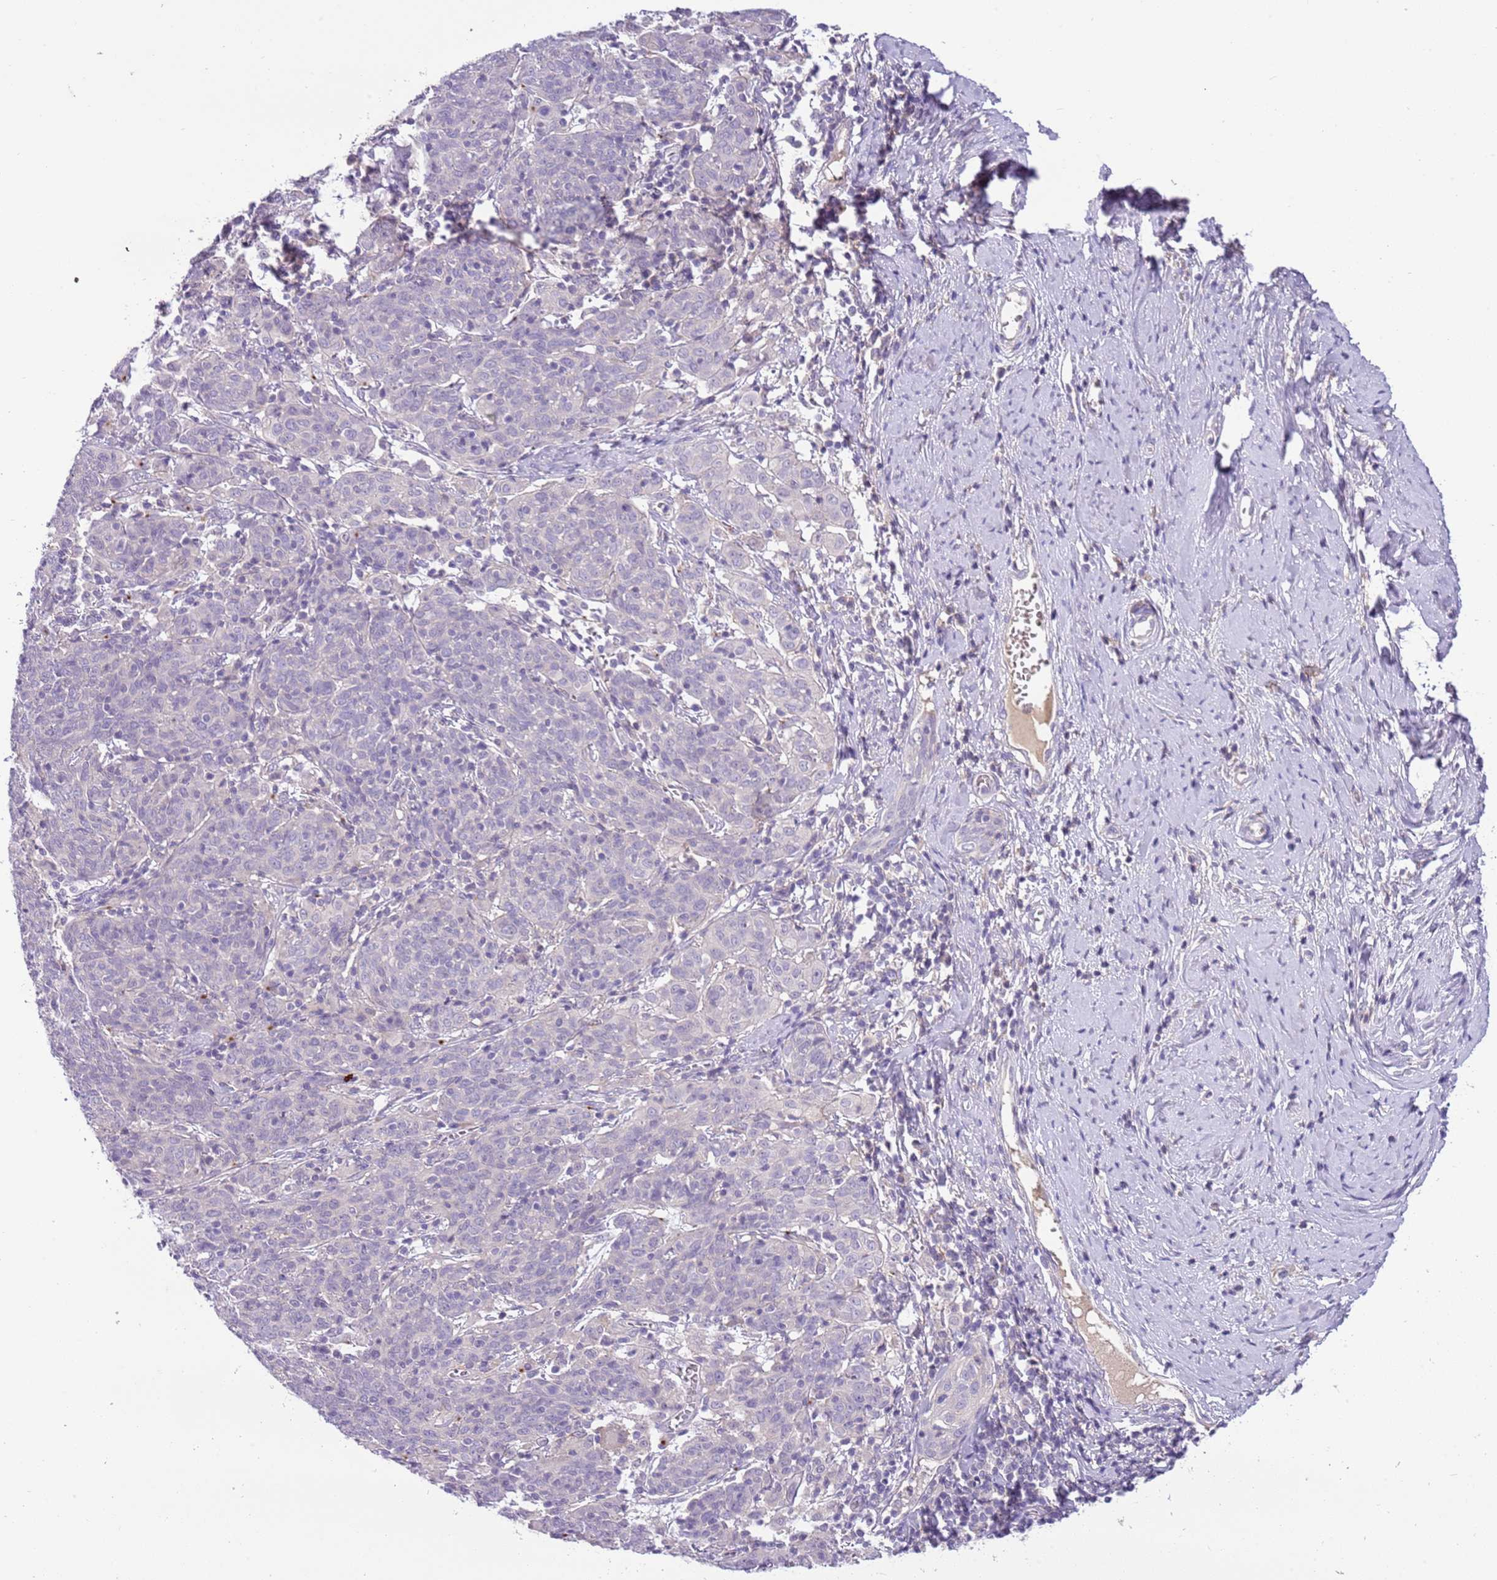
{"staining": {"intensity": "negative", "quantity": "none", "location": "none"}, "tissue": "cervical cancer", "cell_type": "Tumor cells", "image_type": "cancer", "snomed": [{"axis": "morphology", "description": "Squamous cell carcinoma, NOS"}, {"axis": "topography", "description": "Cervix"}], "caption": "Cervical squamous cell carcinoma was stained to show a protein in brown. There is no significant staining in tumor cells.", "gene": "CFAP73", "patient": {"sex": "female", "age": 67}}